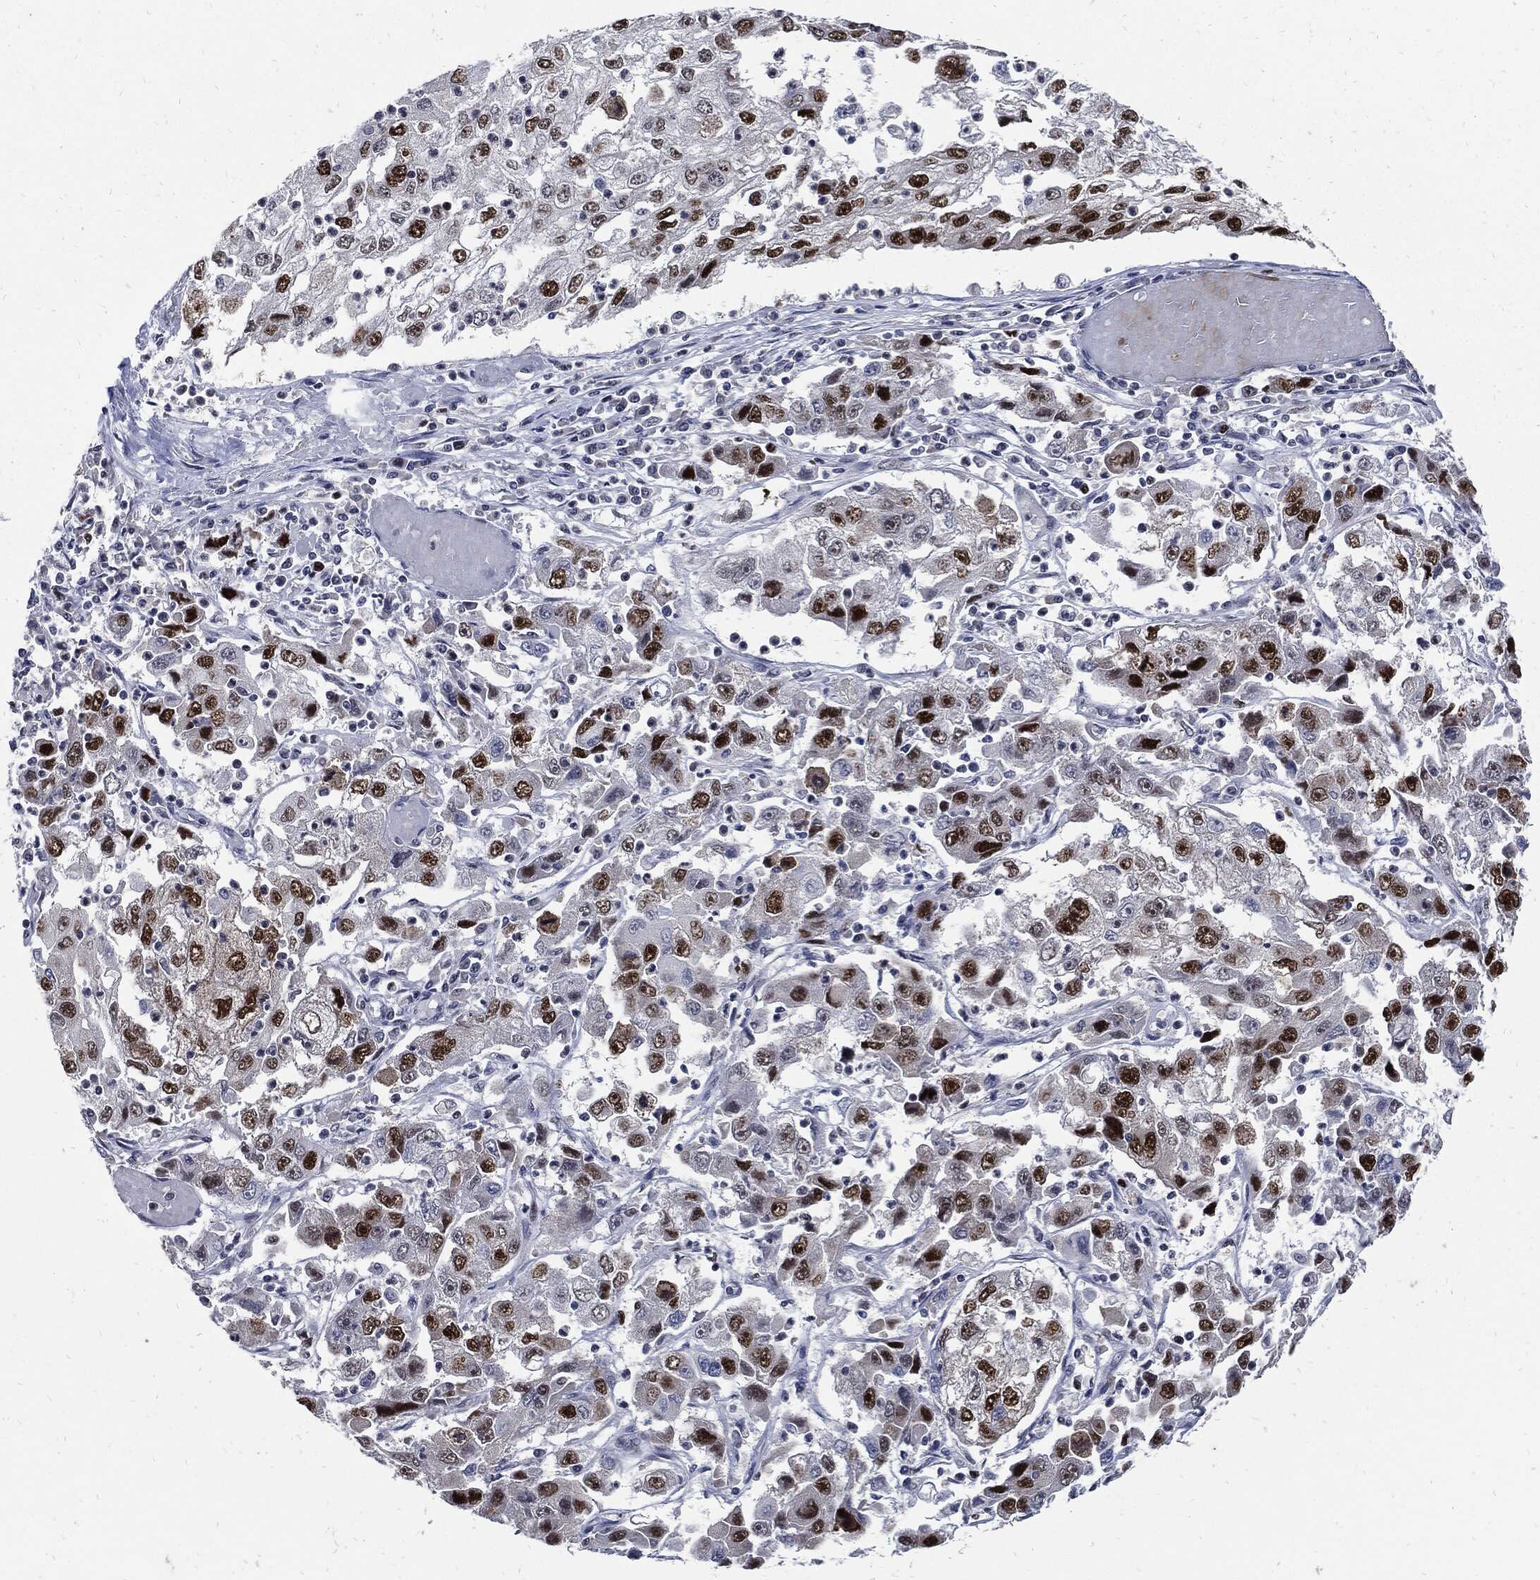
{"staining": {"intensity": "strong", "quantity": "25%-75%", "location": "nuclear"}, "tissue": "cervical cancer", "cell_type": "Tumor cells", "image_type": "cancer", "snomed": [{"axis": "morphology", "description": "Squamous cell carcinoma, NOS"}, {"axis": "topography", "description": "Cervix"}], "caption": "This histopathology image shows IHC staining of squamous cell carcinoma (cervical), with high strong nuclear positivity in about 25%-75% of tumor cells.", "gene": "NBN", "patient": {"sex": "female", "age": 36}}